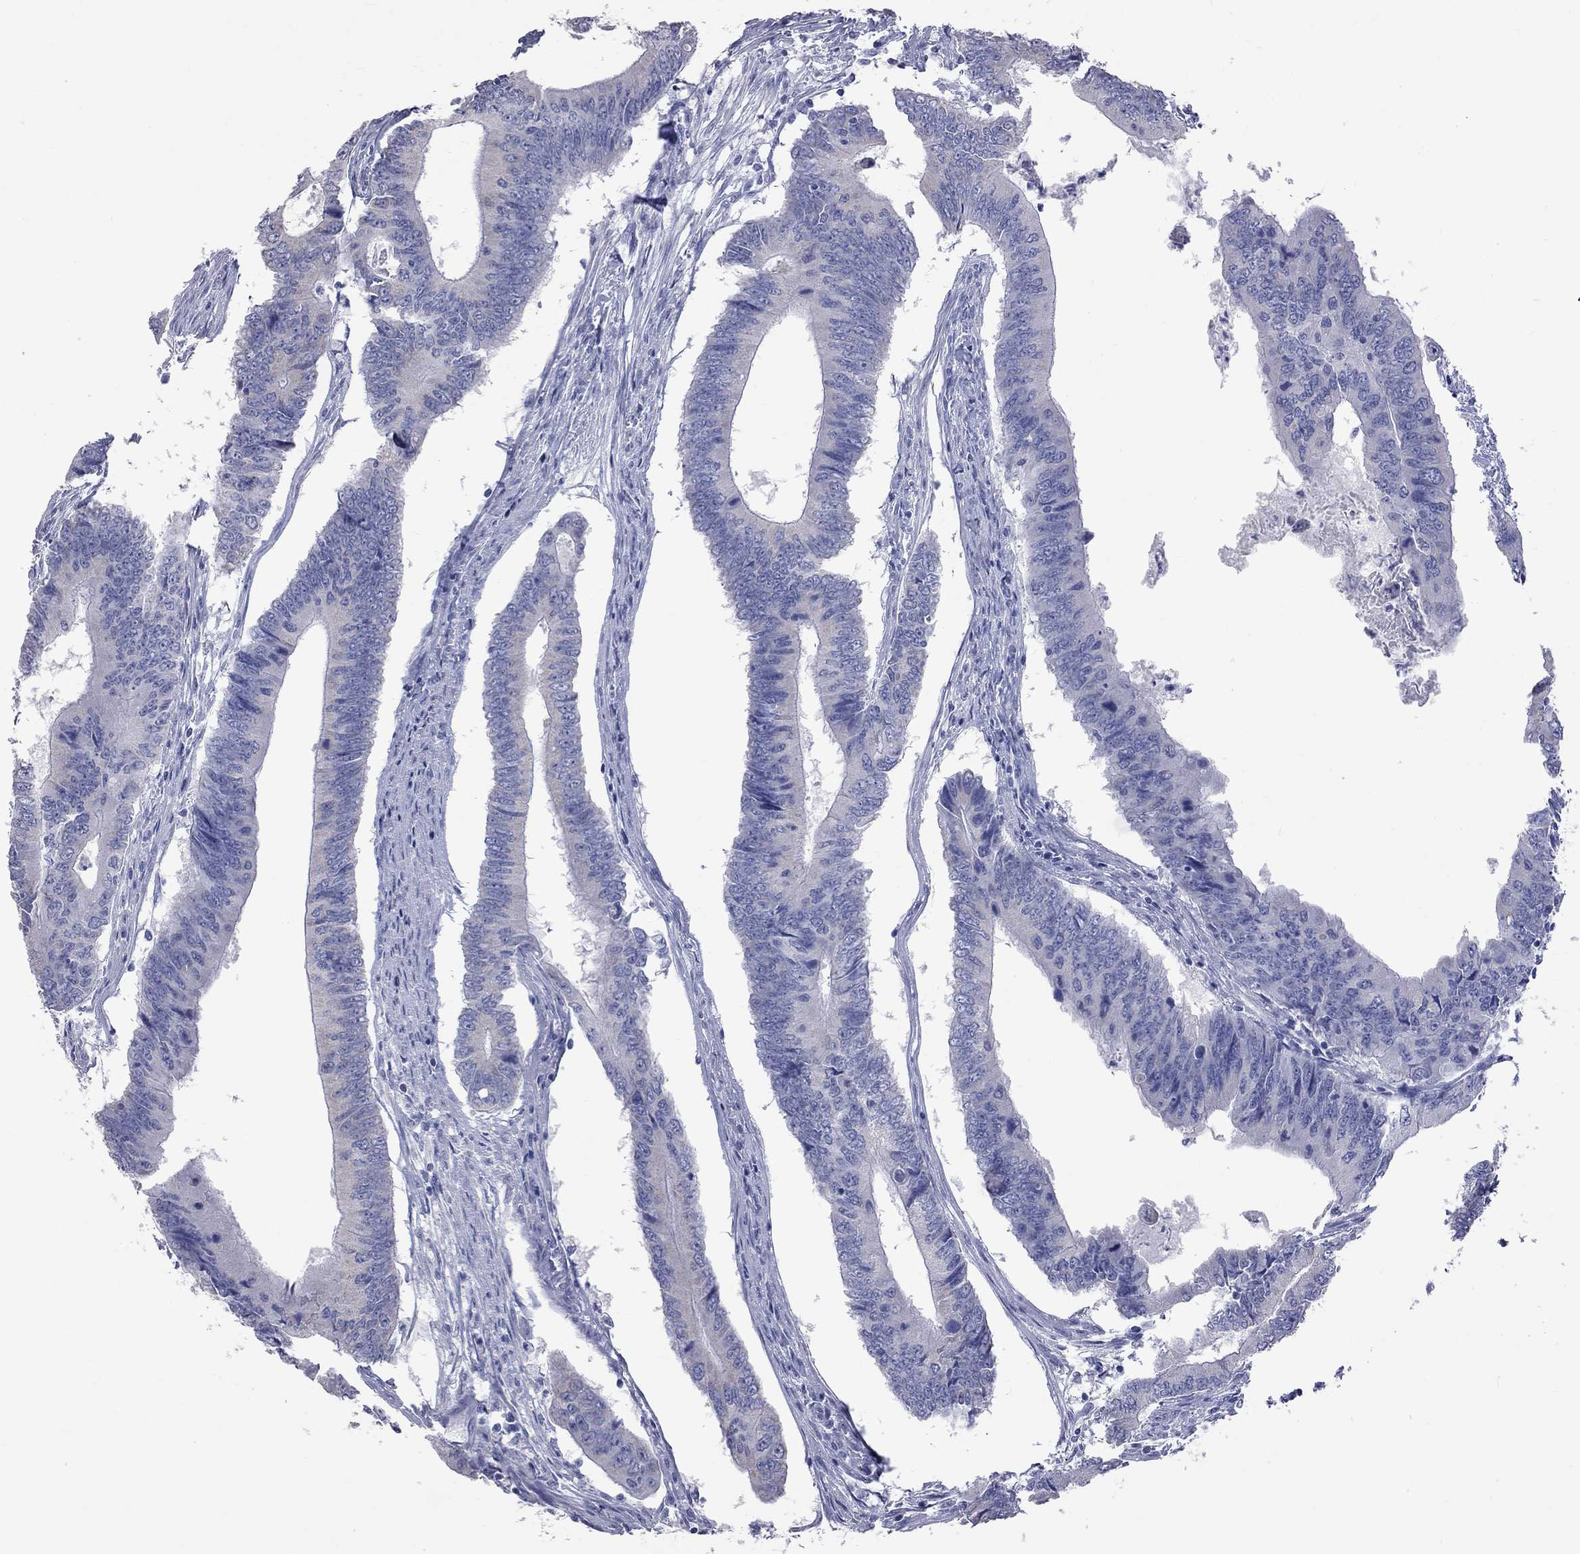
{"staining": {"intensity": "negative", "quantity": "none", "location": "none"}, "tissue": "colorectal cancer", "cell_type": "Tumor cells", "image_type": "cancer", "snomed": [{"axis": "morphology", "description": "Adenocarcinoma, NOS"}, {"axis": "topography", "description": "Colon"}], "caption": "The histopathology image shows no significant expression in tumor cells of colorectal cancer.", "gene": "KCND2", "patient": {"sex": "male", "age": 53}}